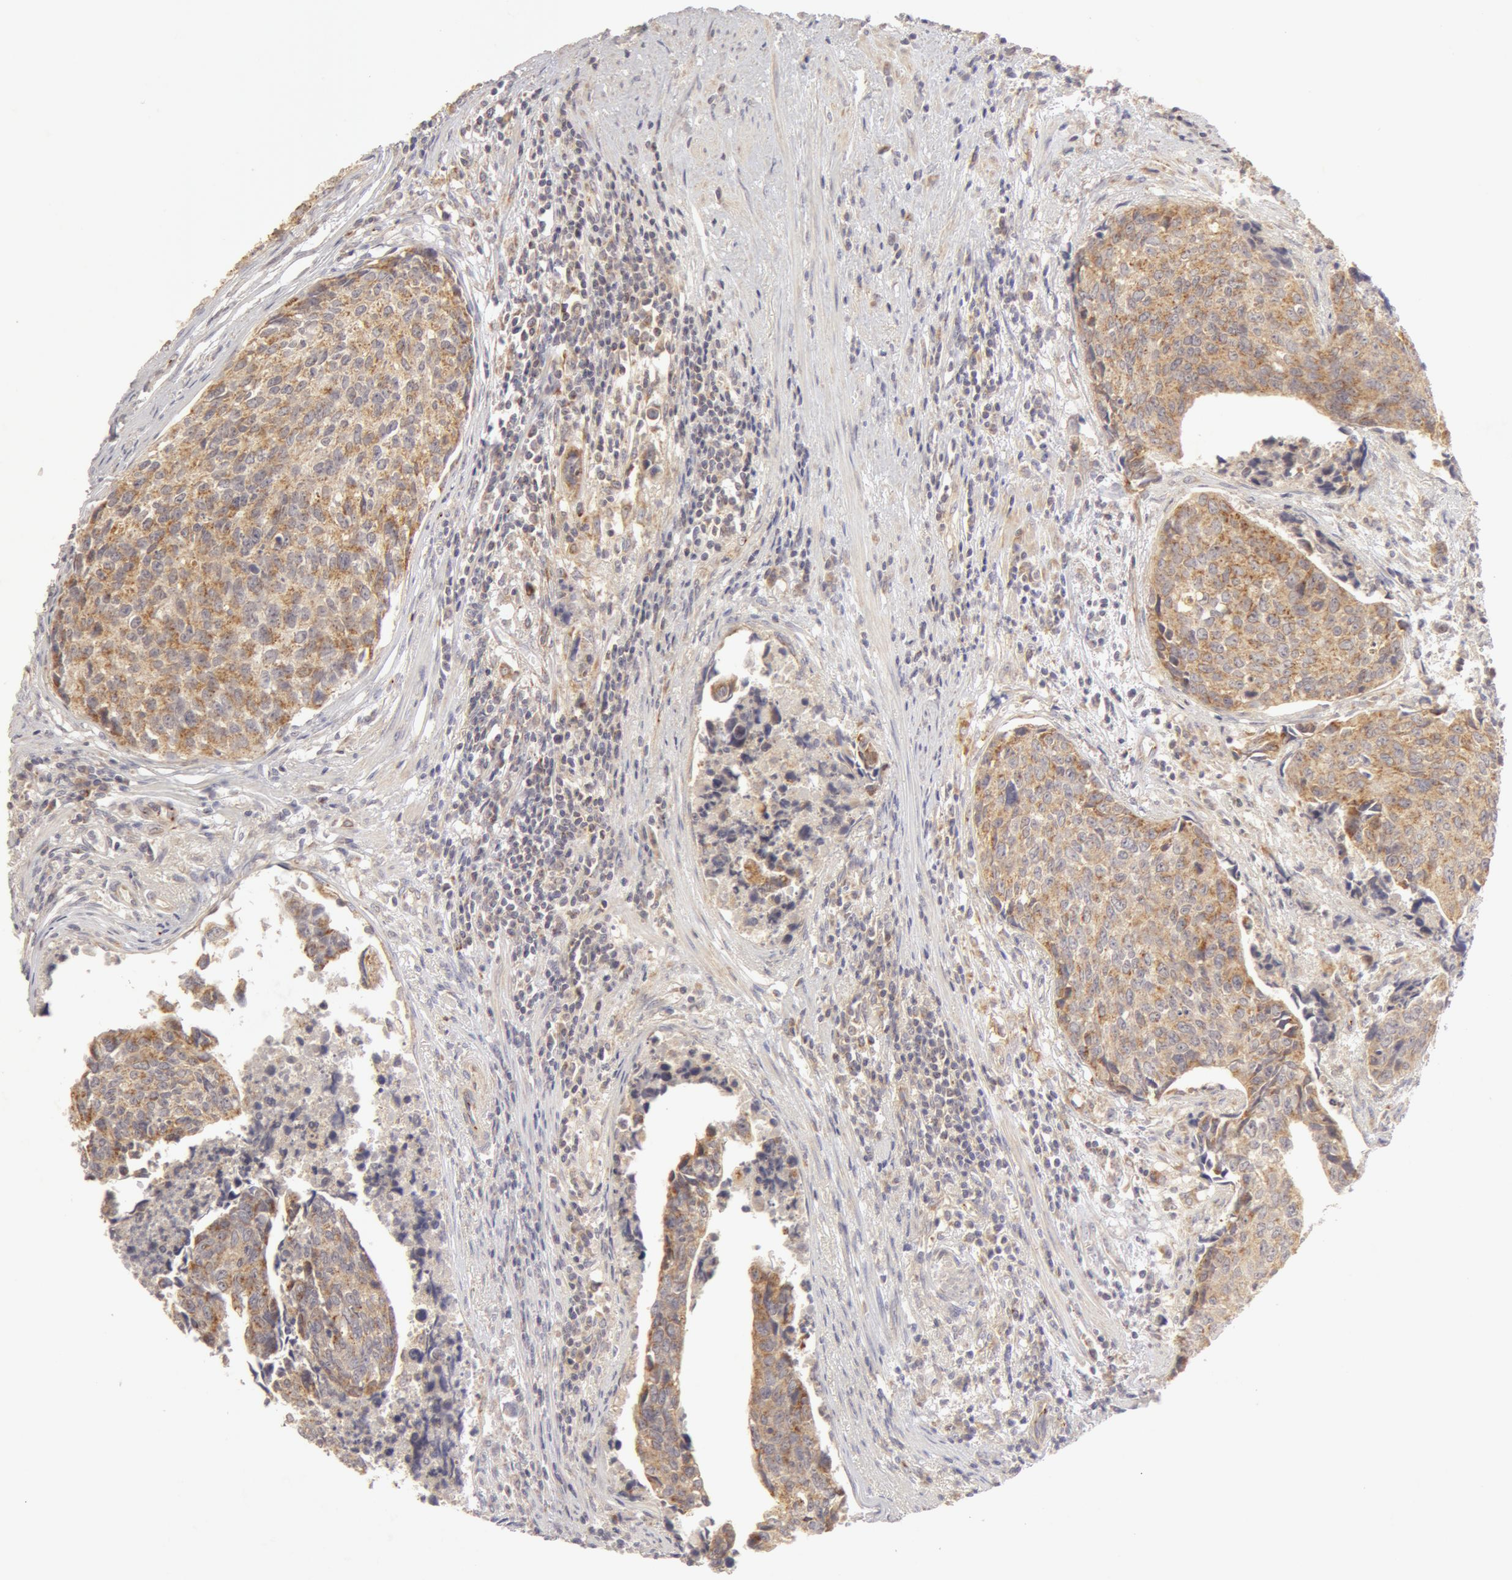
{"staining": {"intensity": "weak", "quantity": "<25%", "location": "cytoplasmic/membranous"}, "tissue": "urothelial cancer", "cell_type": "Tumor cells", "image_type": "cancer", "snomed": [{"axis": "morphology", "description": "Urothelial carcinoma, High grade"}, {"axis": "topography", "description": "Urinary bladder"}], "caption": "Immunohistochemistry of urothelial carcinoma (high-grade) reveals no positivity in tumor cells. (Stains: DAB immunohistochemistry with hematoxylin counter stain, Microscopy: brightfield microscopy at high magnification).", "gene": "ADPRH", "patient": {"sex": "male", "age": 81}}